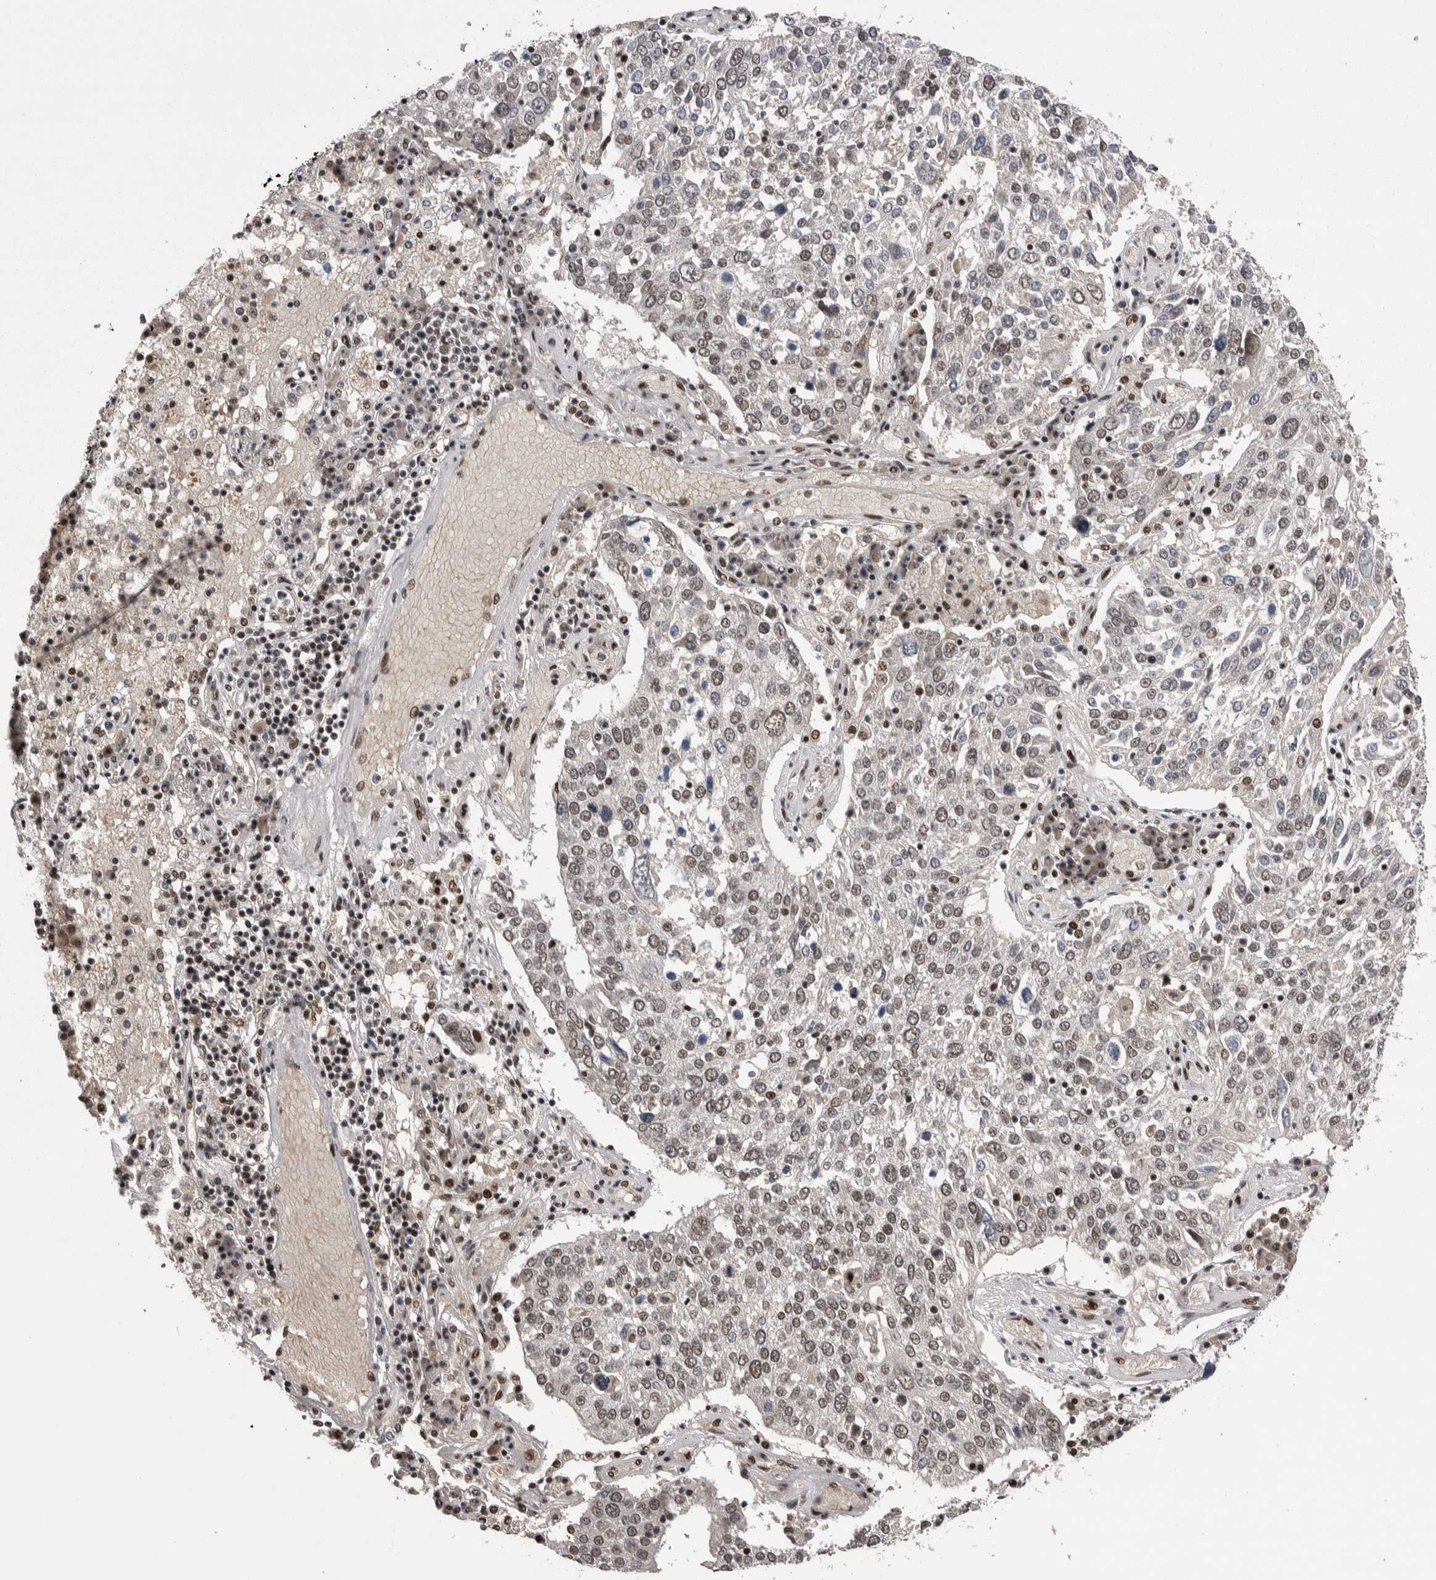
{"staining": {"intensity": "weak", "quantity": "25%-75%", "location": "nuclear"}, "tissue": "lung cancer", "cell_type": "Tumor cells", "image_type": "cancer", "snomed": [{"axis": "morphology", "description": "Squamous cell carcinoma, NOS"}, {"axis": "topography", "description": "Lung"}], "caption": "Immunohistochemistry (IHC) of squamous cell carcinoma (lung) demonstrates low levels of weak nuclear expression in about 25%-75% of tumor cells. The staining is performed using DAB (3,3'-diaminobenzidine) brown chromogen to label protein expression. The nuclei are counter-stained blue using hematoxylin.", "gene": "DMTF1", "patient": {"sex": "male", "age": 65}}